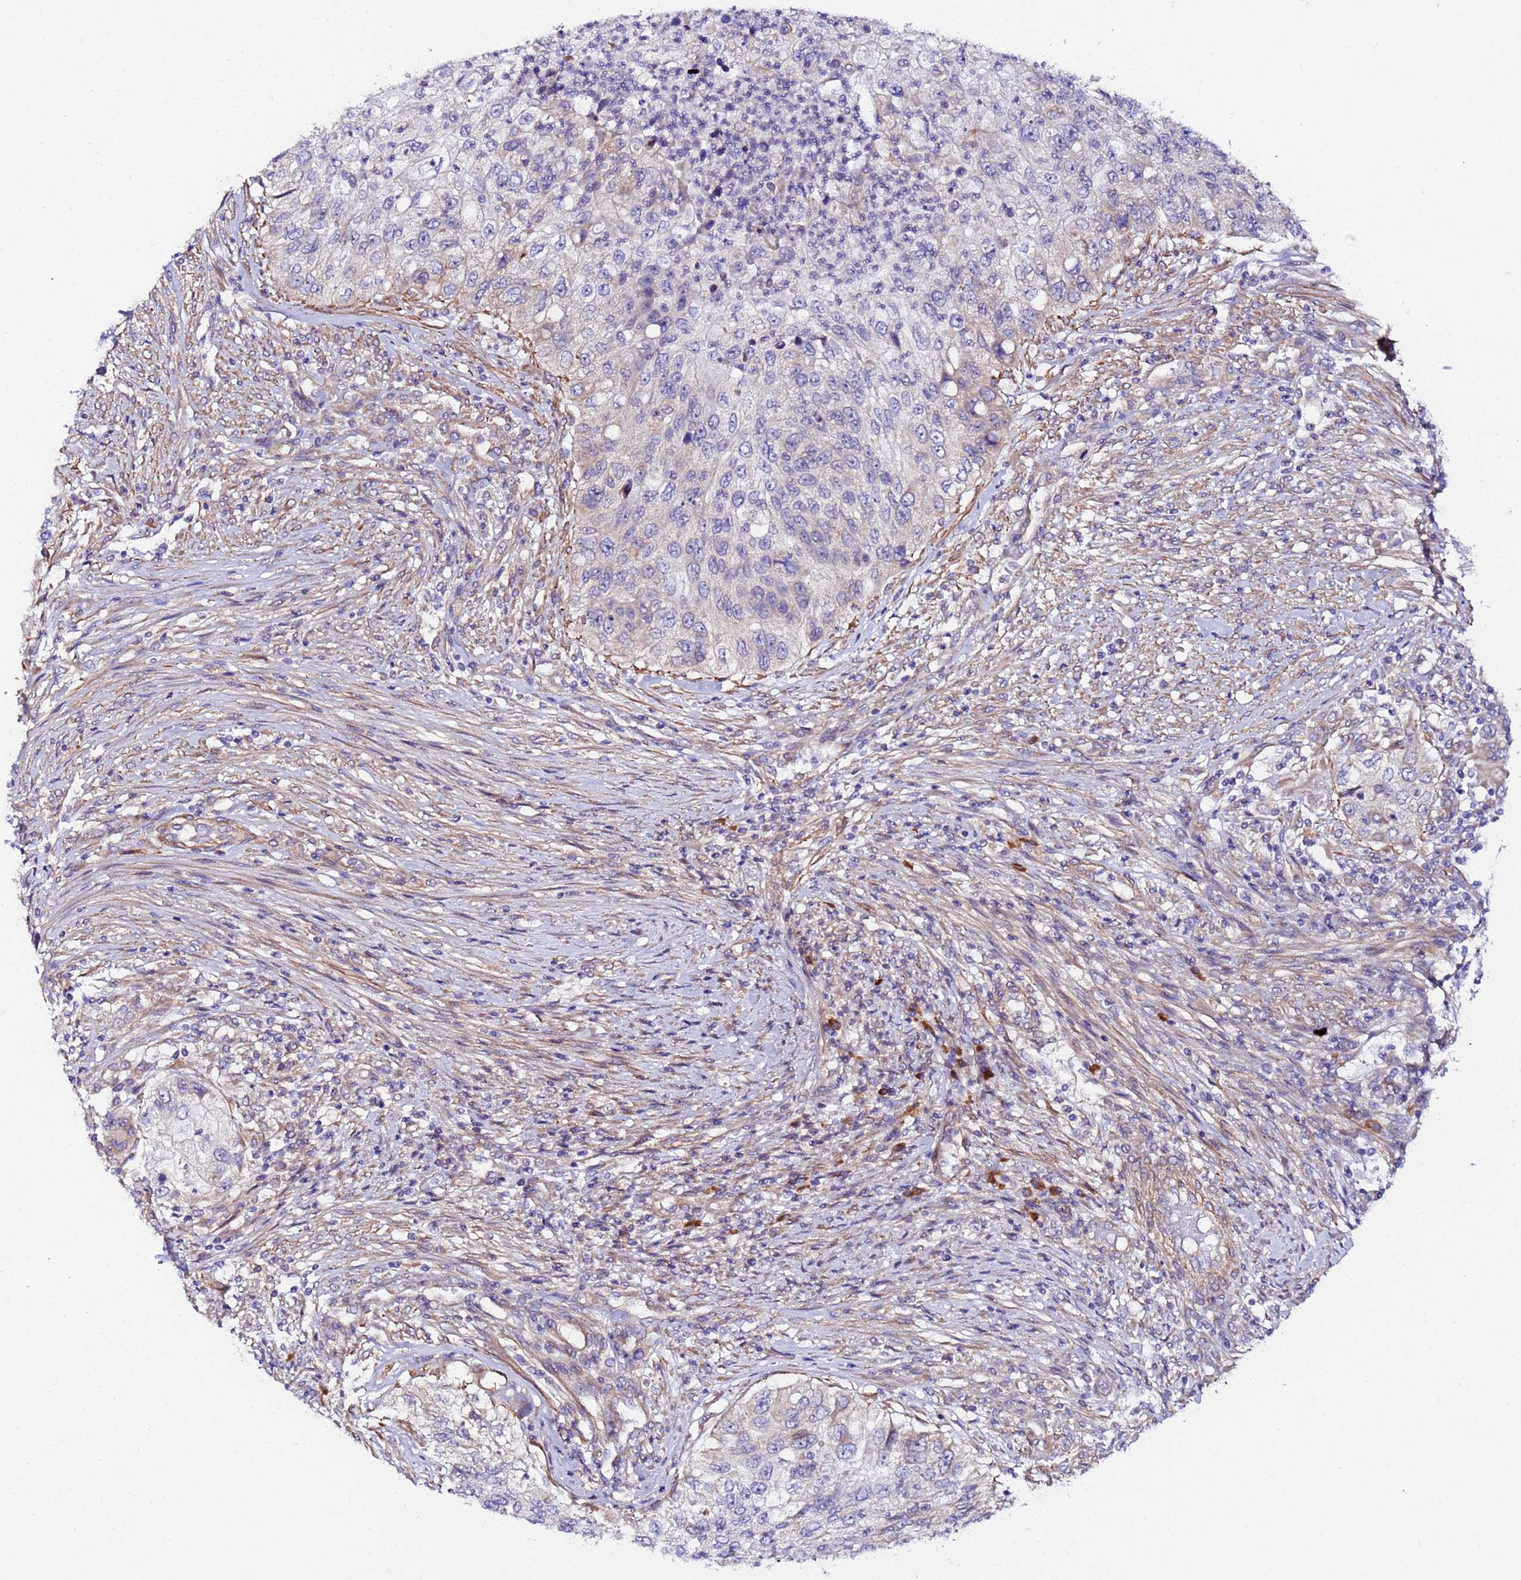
{"staining": {"intensity": "weak", "quantity": "<25%", "location": "cytoplasmic/membranous"}, "tissue": "urothelial cancer", "cell_type": "Tumor cells", "image_type": "cancer", "snomed": [{"axis": "morphology", "description": "Urothelial carcinoma, High grade"}, {"axis": "topography", "description": "Urinary bladder"}], "caption": "Micrograph shows no significant protein positivity in tumor cells of urothelial cancer.", "gene": "JRKL", "patient": {"sex": "female", "age": 60}}